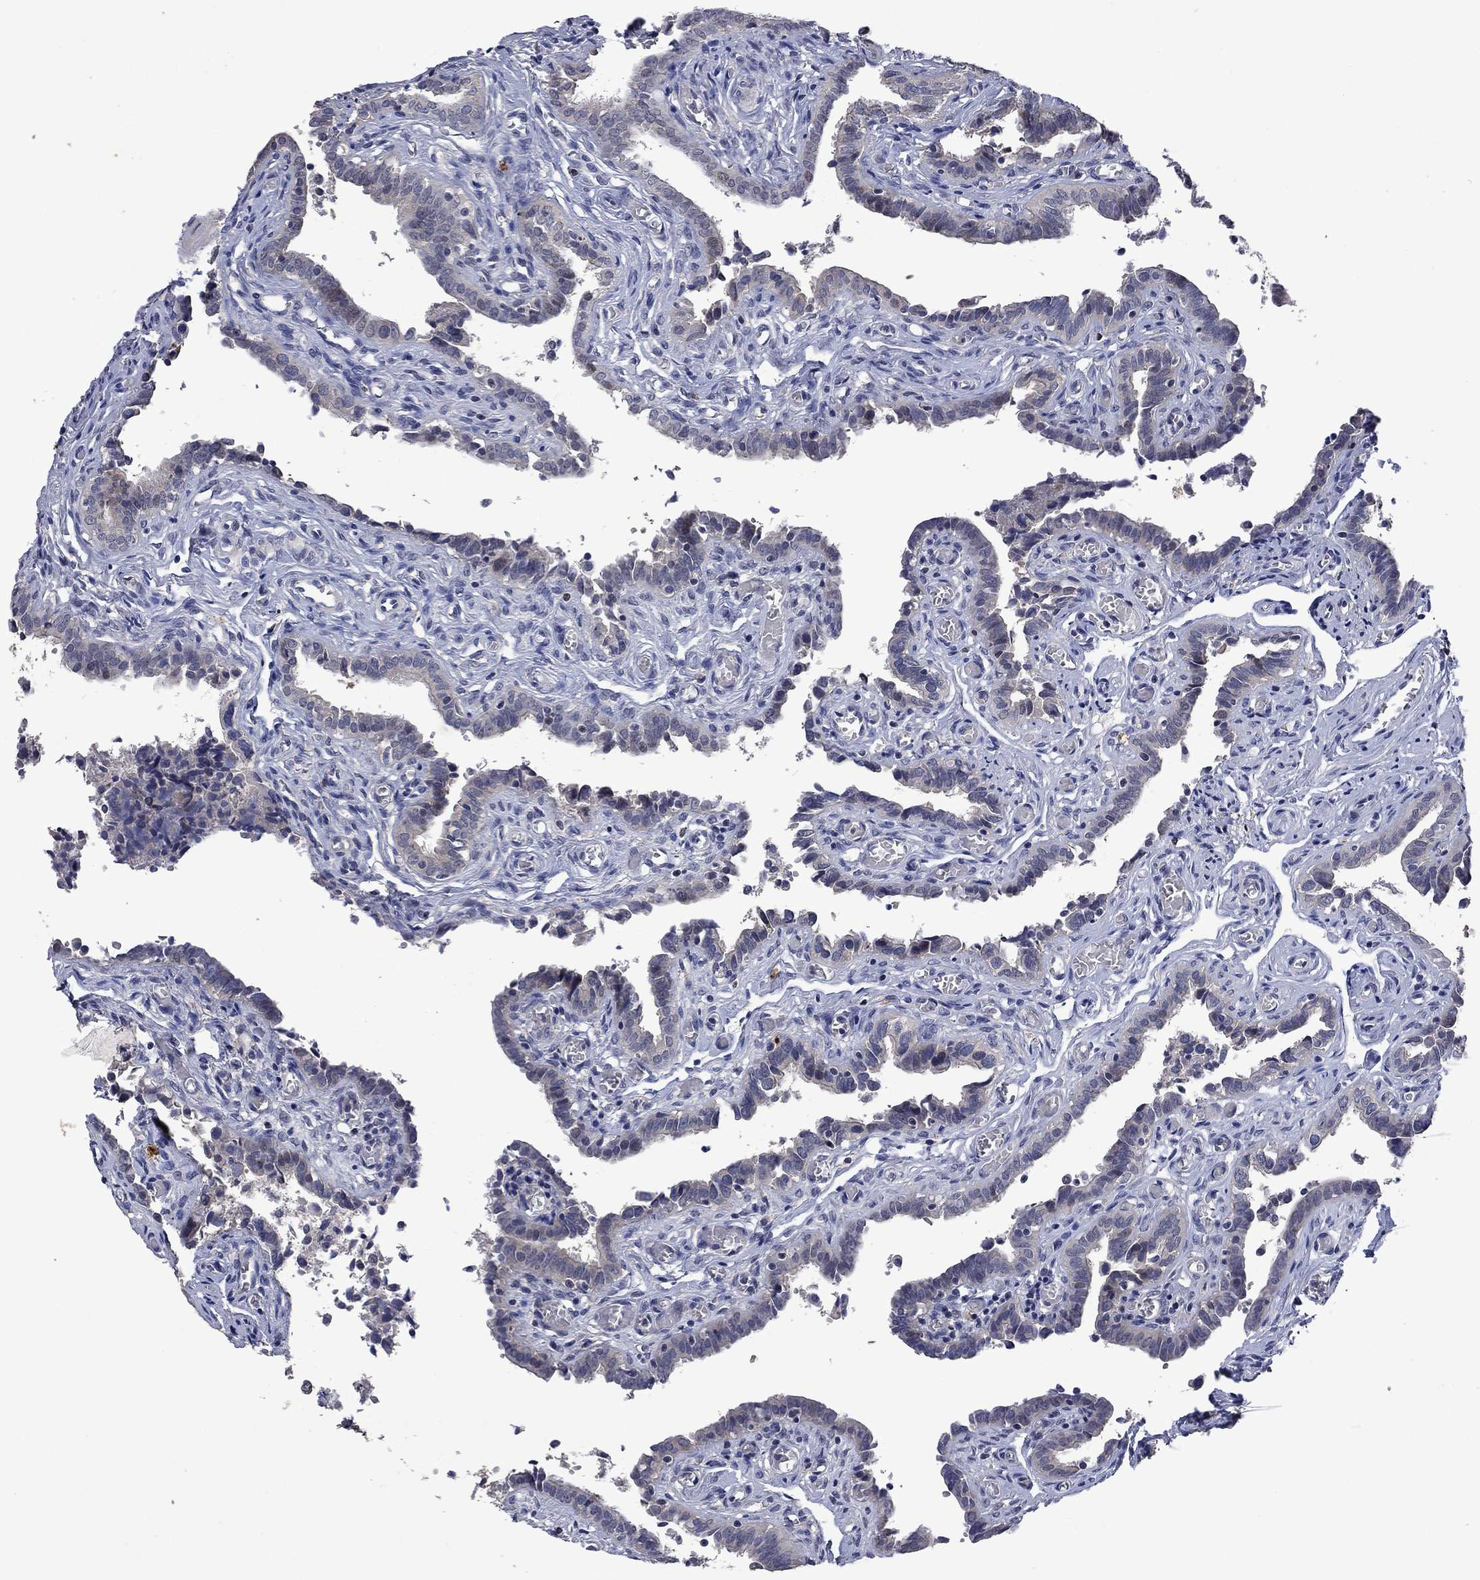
{"staining": {"intensity": "negative", "quantity": "none", "location": "none"}, "tissue": "fallopian tube", "cell_type": "Glandular cells", "image_type": "normal", "snomed": [{"axis": "morphology", "description": "Normal tissue, NOS"}, {"axis": "morphology", "description": "Carcinoma, endometroid"}, {"axis": "topography", "description": "Fallopian tube"}, {"axis": "topography", "description": "Ovary"}], "caption": "Immunohistochemical staining of normal human fallopian tube shows no significant staining in glandular cells.", "gene": "PHKA1", "patient": {"sex": "female", "age": 42}}